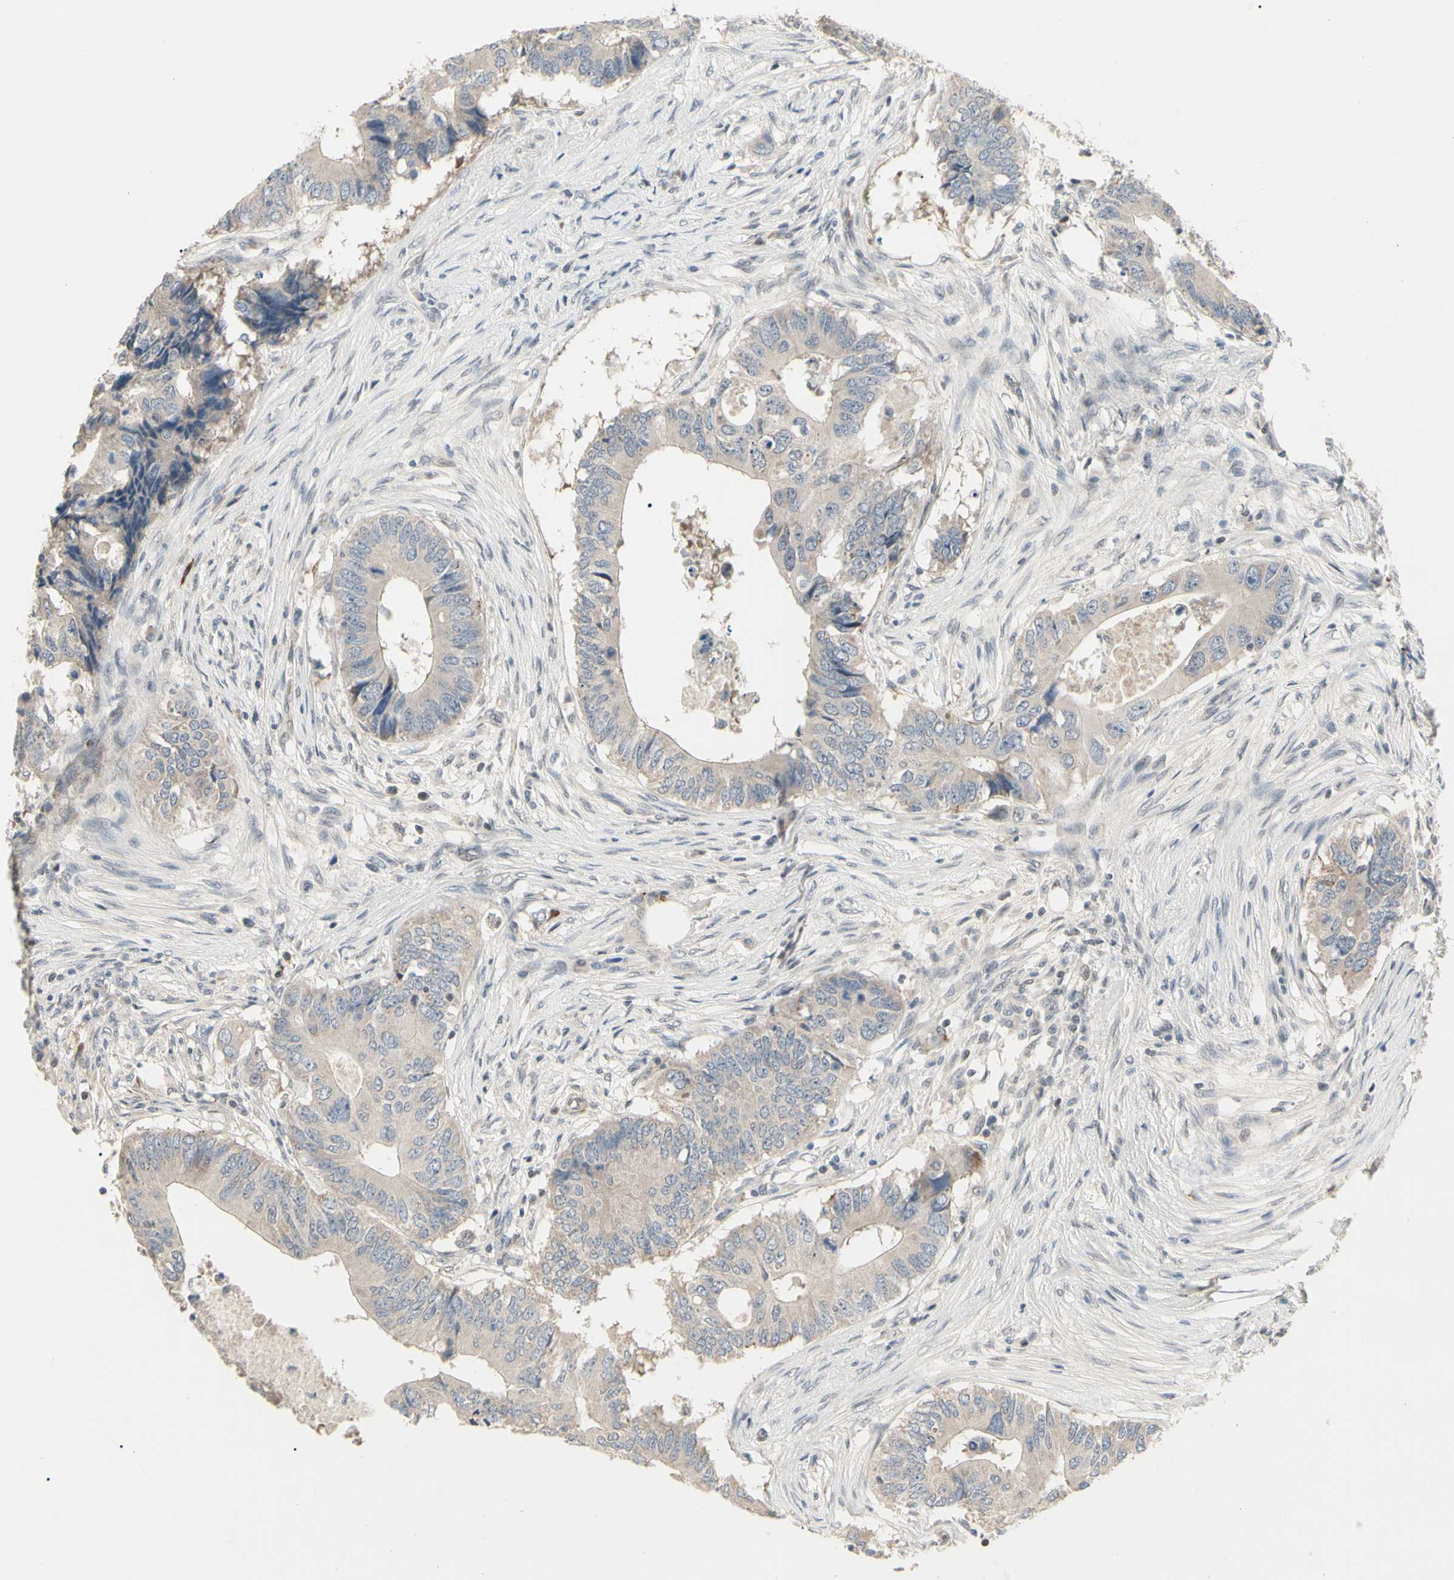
{"staining": {"intensity": "negative", "quantity": "none", "location": "none"}, "tissue": "colorectal cancer", "cell_type": "Tumor cells", "image_type": "cancer", "snomed": [{"axis": "morphology", "description": "Adenocarcinoma, NOS"}, {"axis": "topography", "description": "Colon"}], "caption": "A micrograph of colorectal cancer (adenocarcinoma) stained for a protein shows no brown staining in tumor cells. (DAB (3,3'-diaminobenzidine) immunohistochemistry (IHC) with hematoxylin counter stain).", "gene": "GREM1", "patient": {"sex": "male", "age": 71}}